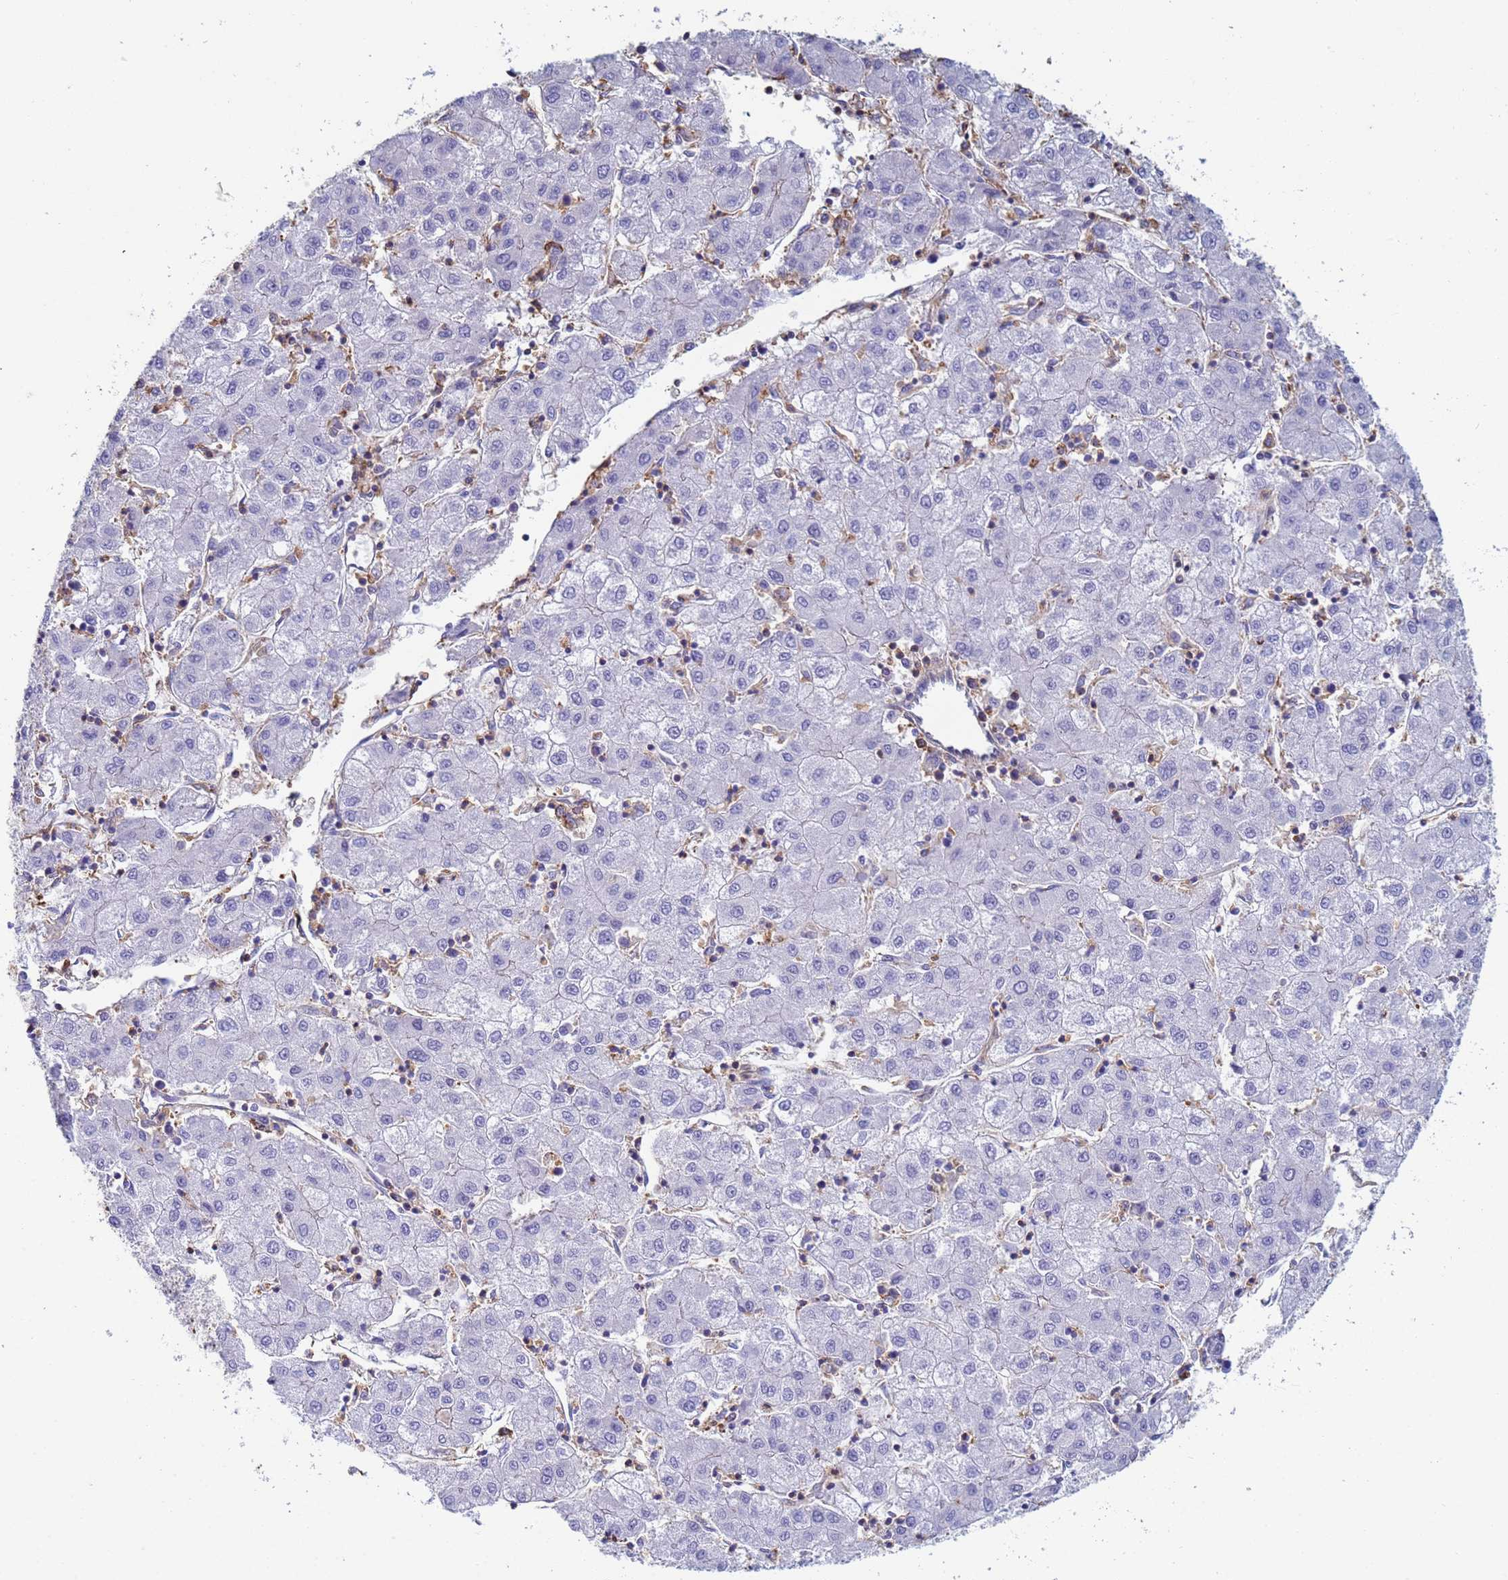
{"staining": {"intensity": "negative", "quantity": "none", "location": "none"}, "tissue": "liver cancer", "cell_type": "Tumor cells", "image_type": "cancer", "snomed": [{"axis": "morphology", "description": "Carcinoma, Hepatocellular, NOS"}, {"axis": "topography", "description": "Liver"}], "caption": "Immunohistochemical staining of human liver hepatocellular carcinoma reveals no significant positivity in tumor cells.", "gene": "ZNG1B", "patient": {"sex": "male", "age": 72}}